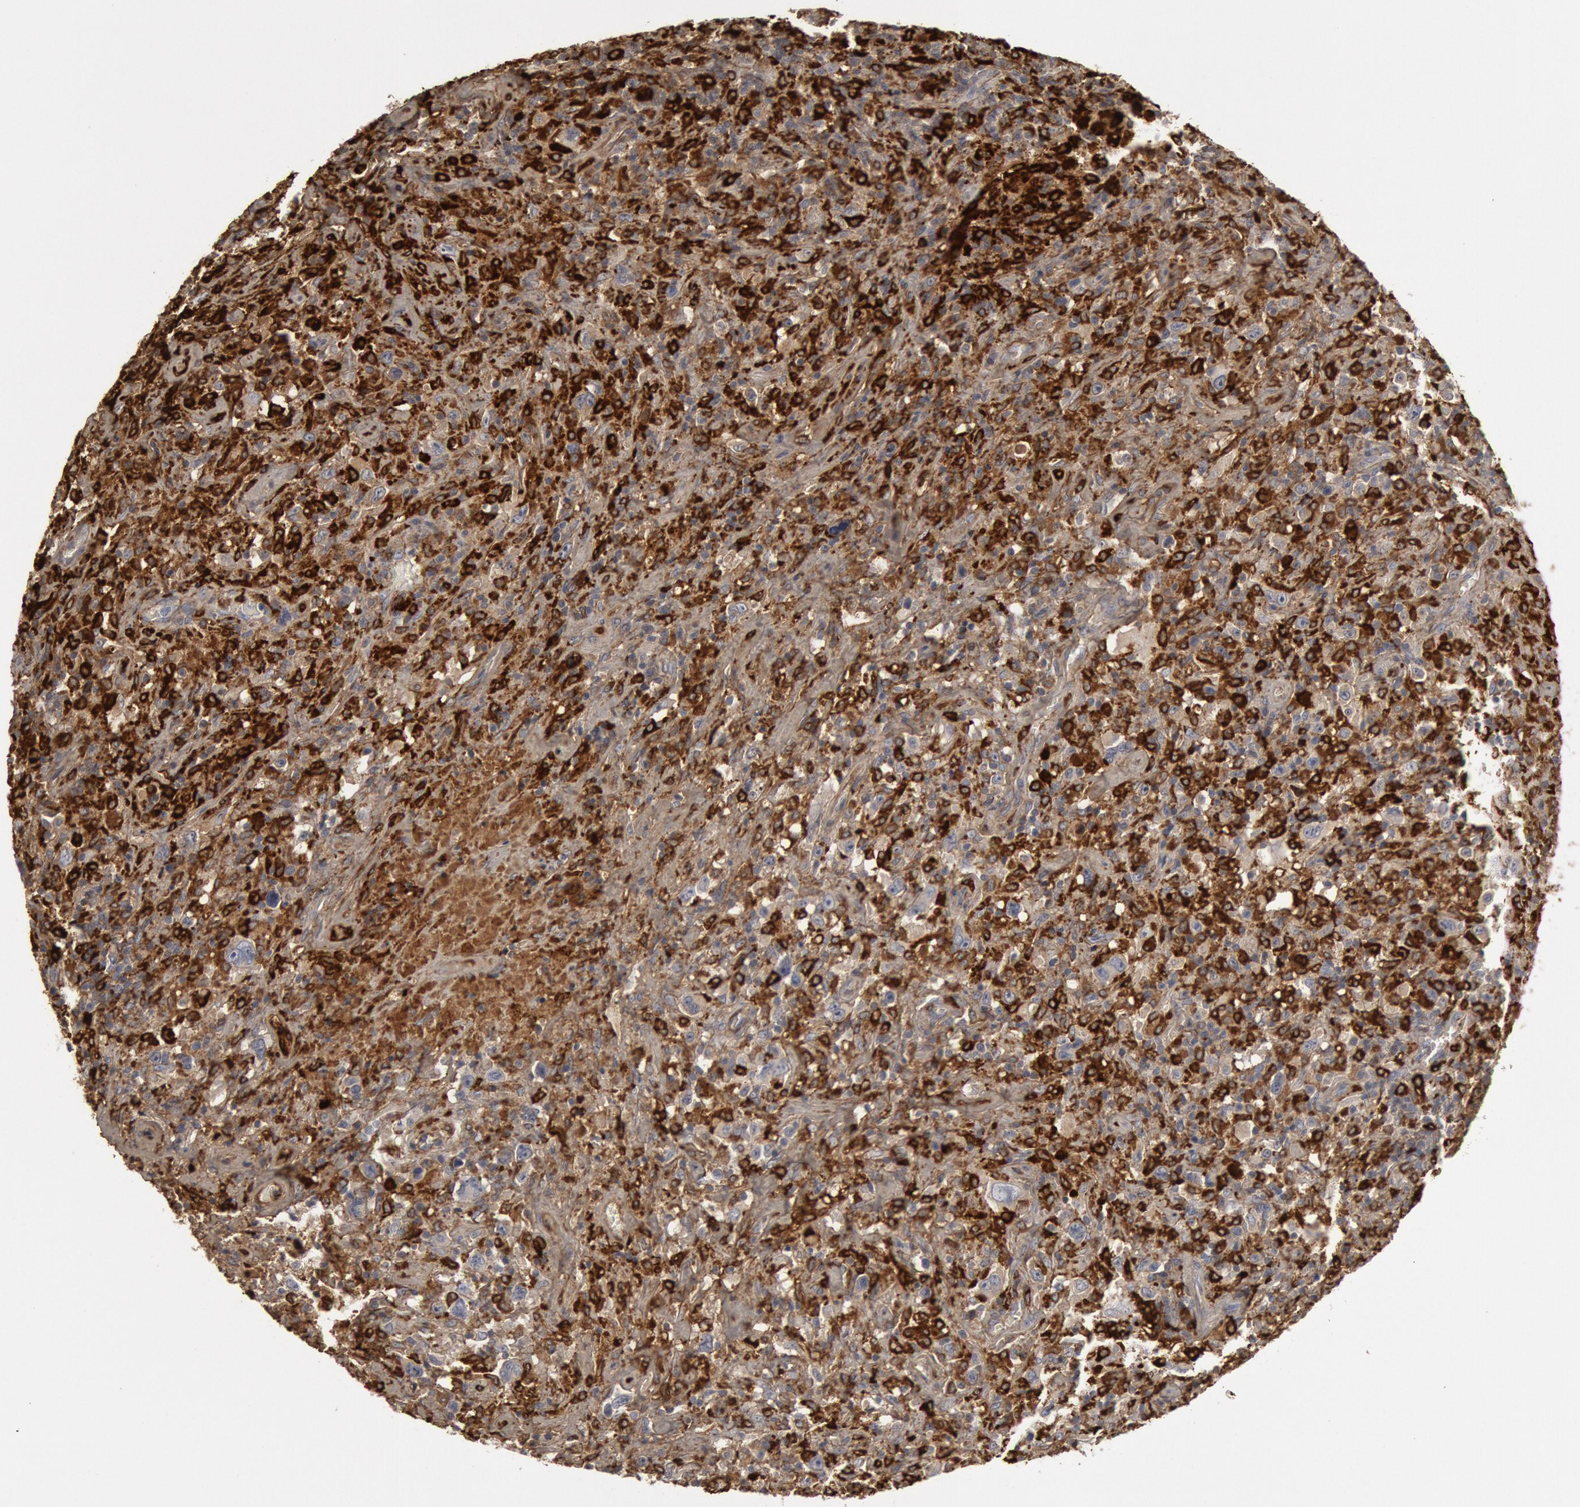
{"staining": {"intensity": "strong", "quantity": "25%-75%", "location": "cytoplasmic/membranous"}, "tissue": "lymphoma", "cell_type": "Tumor cells", "image_type": "cancer", "snomed": [{"axis": "morphology", "description": "Hodgkin's disease, NOS"}, {"axis": "topography", "description": "Lymph node"}], "caption": "Hodgkin's disease stained with immunohistochemistry (IHC) exhibits strong cytoplasmic/membranous expression in approximately 25%-75% of tumor cells.", "gene": "C1QC", "patient": {"sex": "male", "age": 46}}